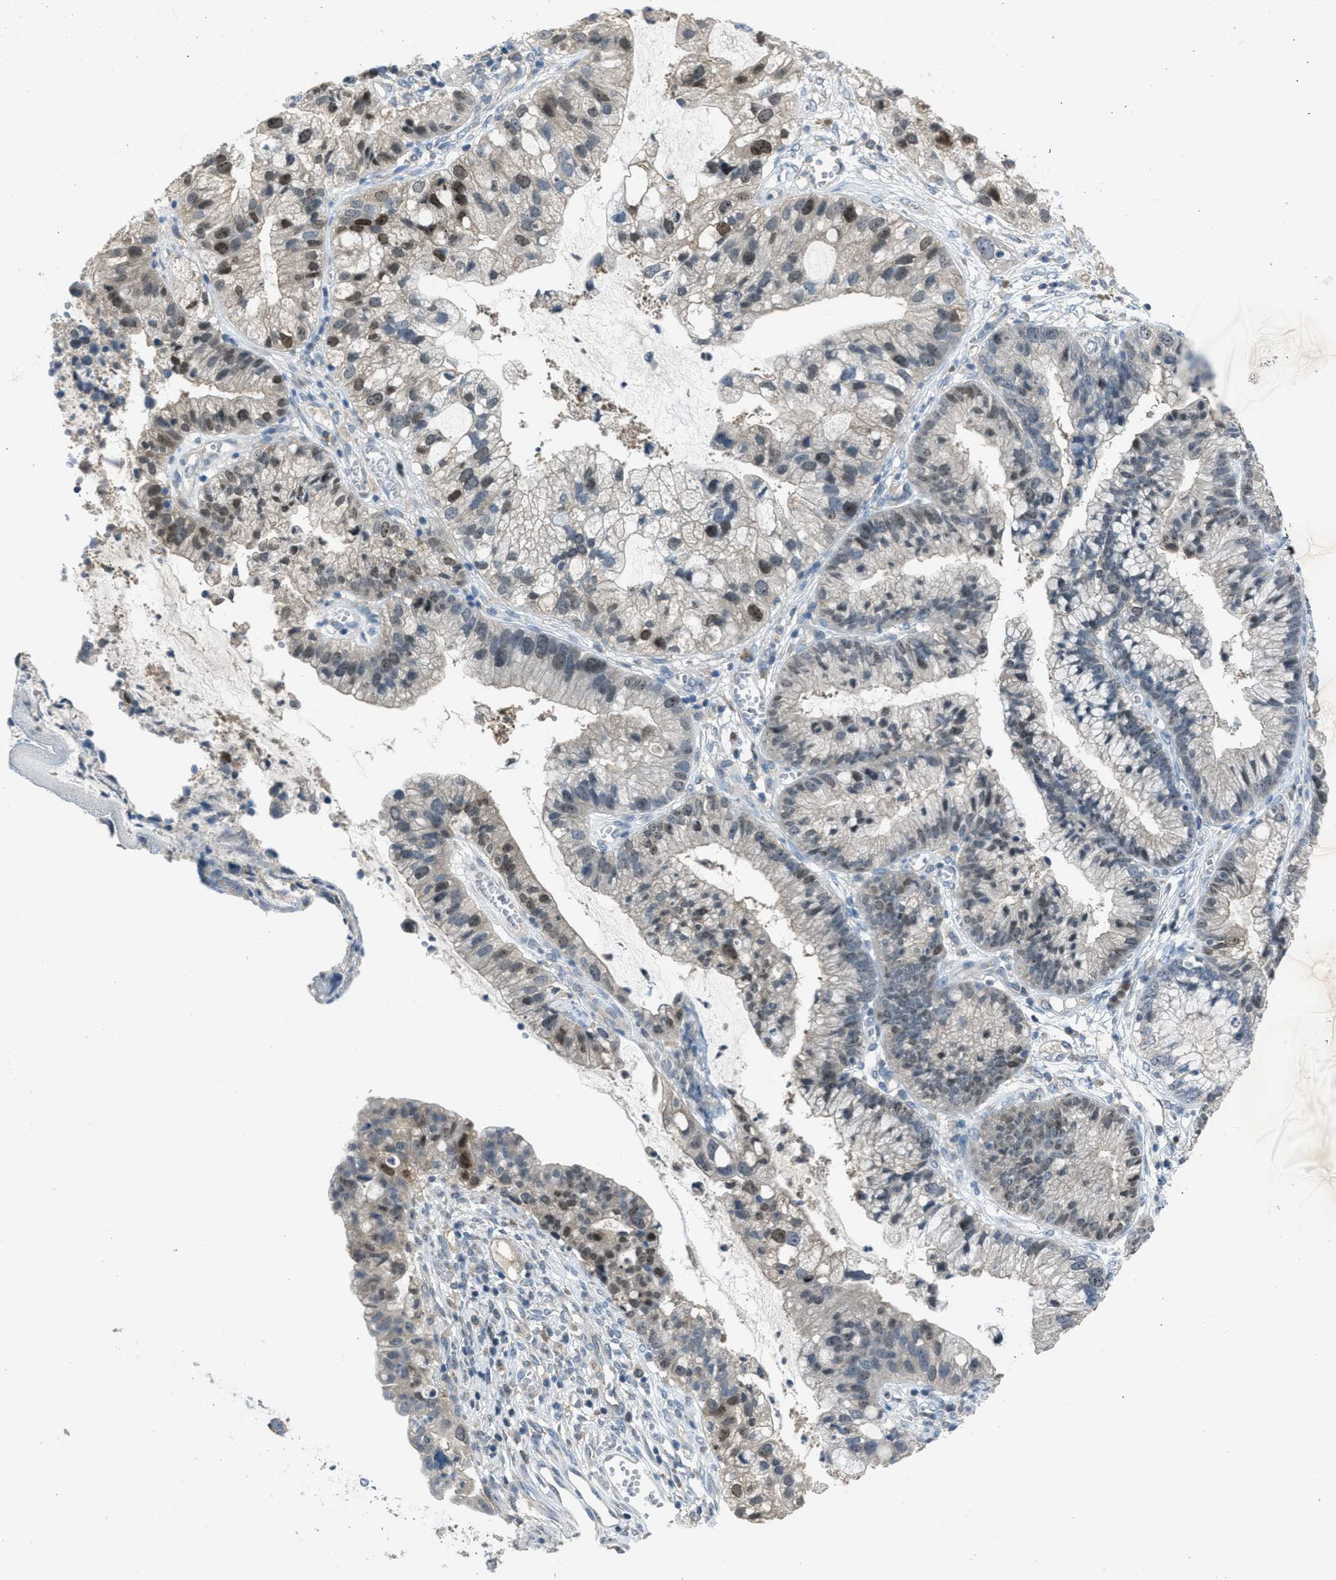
{"staining": {"intensity": "moderate", "quantity": "<25%", "location": "nuclear"}, "tissue": "cervical cancer", "cell_type": "Tumor cells", "image_type": "cancer", "snomed": [{"axis": "morphology", "description": "Adenocarcinoma, NOS"}, {"axis": "topography", "description": "Cervix"}], "caption": "Cervical cancer stained with IHC displays moderate nuclear staining in approximately <25% of tumor cells. The protein of interest is shown in brown color, while the nuclei are stained blue.", "gene": "MIS18A", "patient": {"sex": "female", "age": 44}}